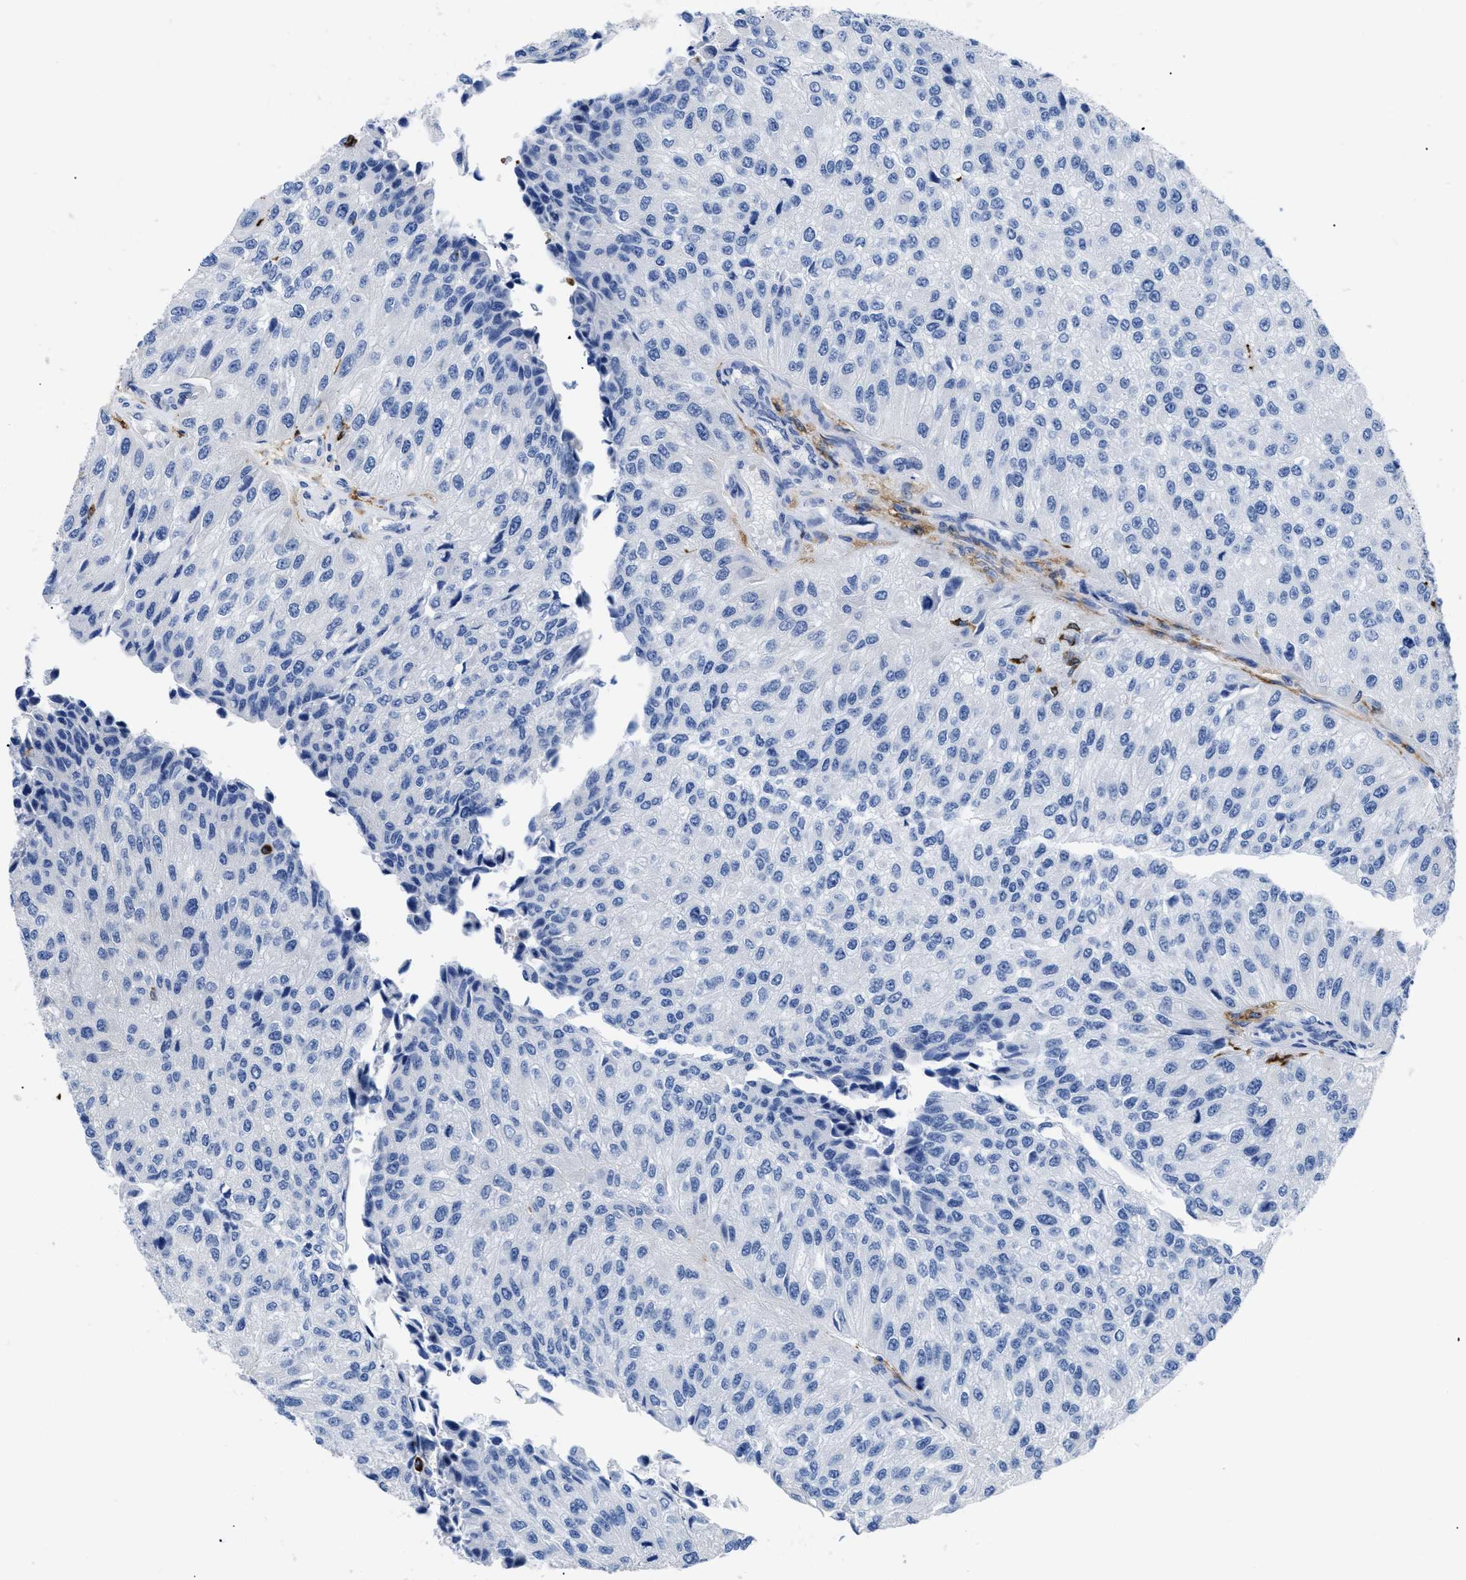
{"staining": {"intensity": "negative", "quantity": "none", "location": "none"}, "tissue": "urothelial cancer", "cell_type": "Tumor cells", "image_type": "cancer", "snomed": [{"axis": "morphology", "description": "Urothelial carcinoma, High grade"}, {"axis": "topography", "description": "Kidney"}, {"axis": "topography", "description": "Urinary bladder"}], "caption": "Immunohistochemistry image of human urothelial carcinoma (high-grade) stained for a protein (brown), which shows no staining in tumor cells.", "gene": "HLA-DPA1", "patient": {"sex": "male", "age": 77}}